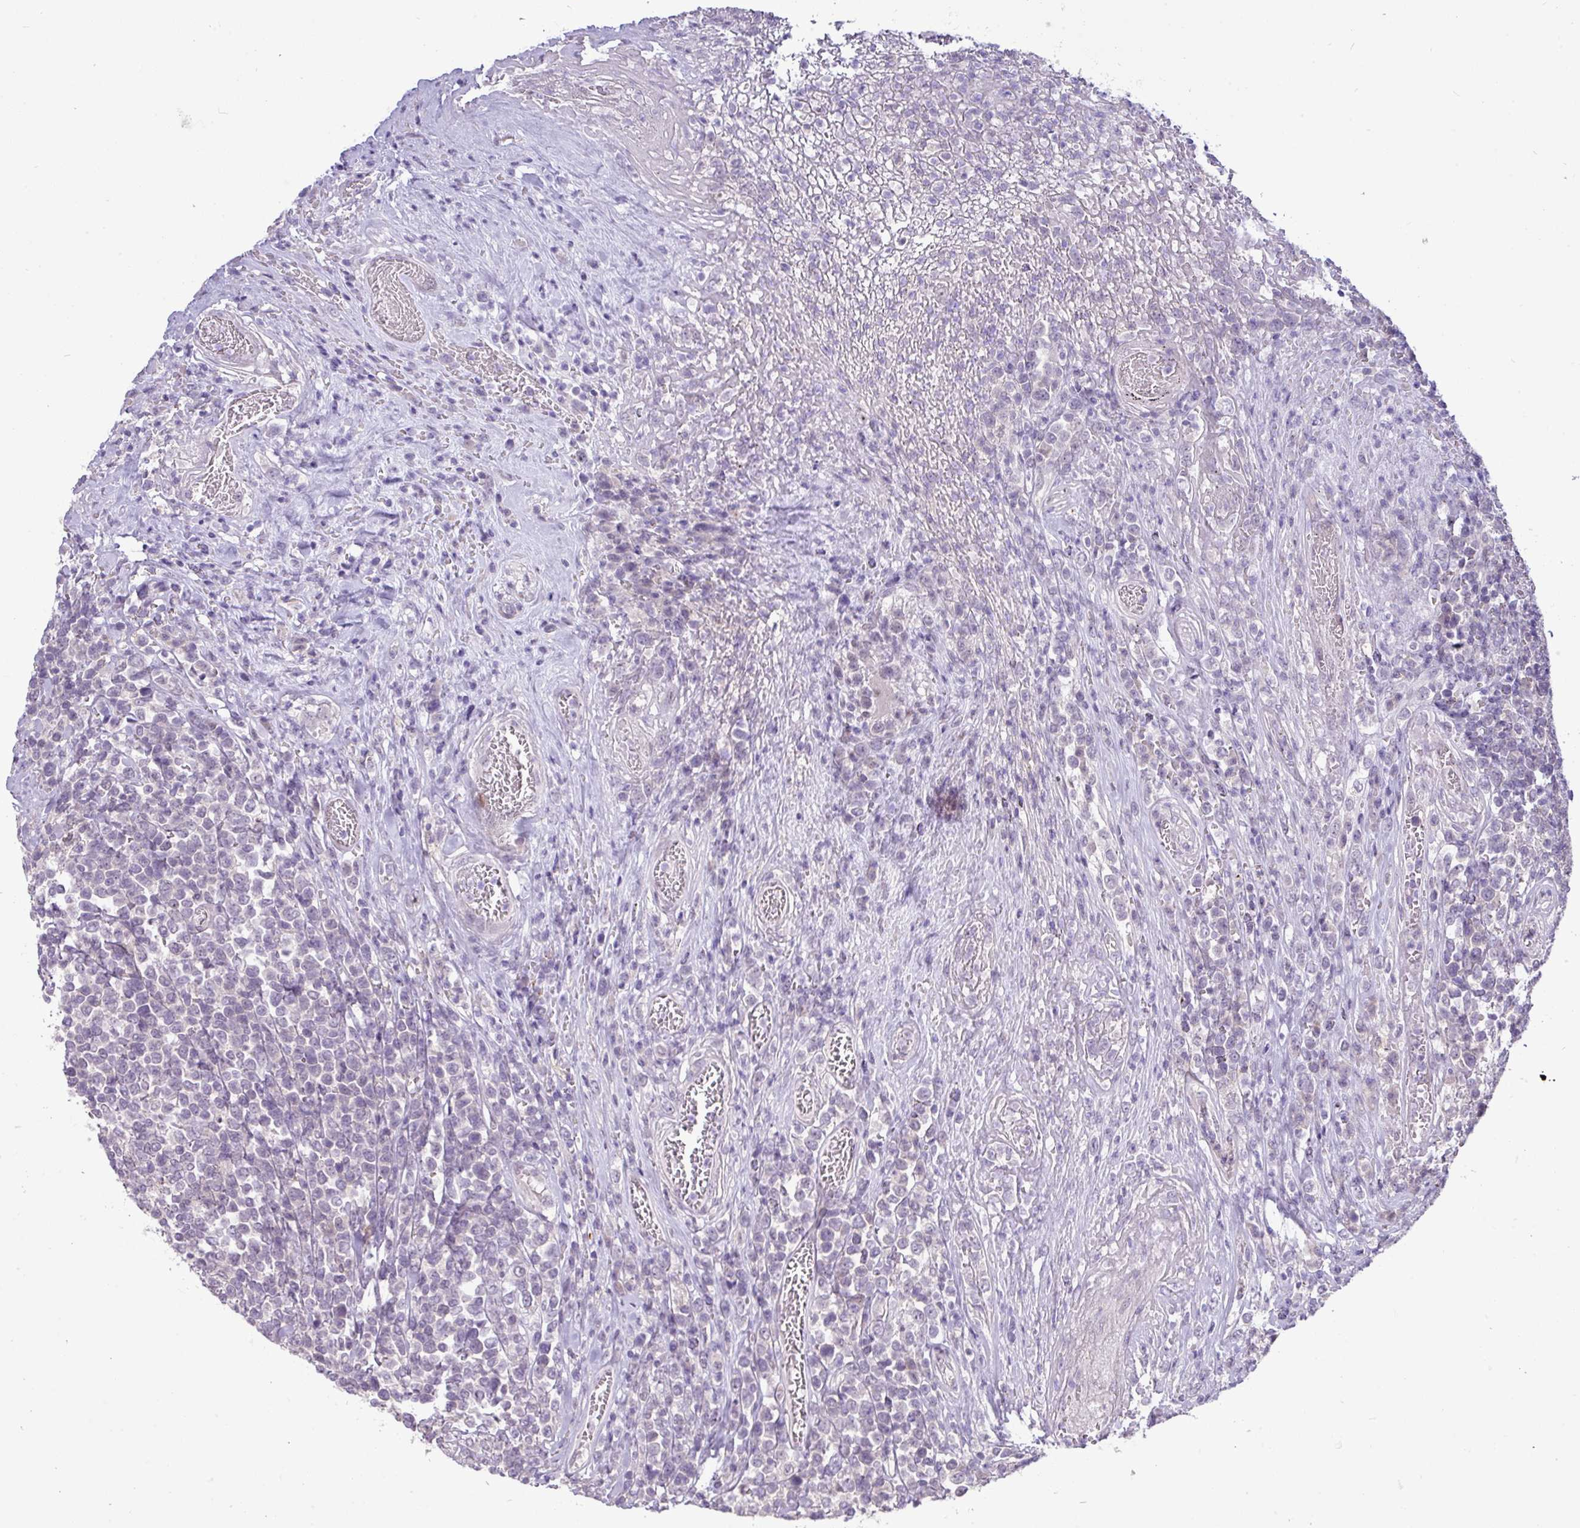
{"staining": {"intensity": "negative", "quantity": "none", "location": "none"}, "tissue": "lymphoma", "cell_type": "Tumor cells", "image_type": "cancer", "snomed": [{"axis": "morphology", "description": "Malignant lymphoma, non-Hodgkin's type, High grade"}, {"axis": "topography", "description": "Soft tissue"}], "caption": "This is an immunohistochemistry micrograph of human lymphoma. There is no staining in tumor cells.", "gene": "RIPPLY1", "patient": {"sex": "female", "age": 56}}